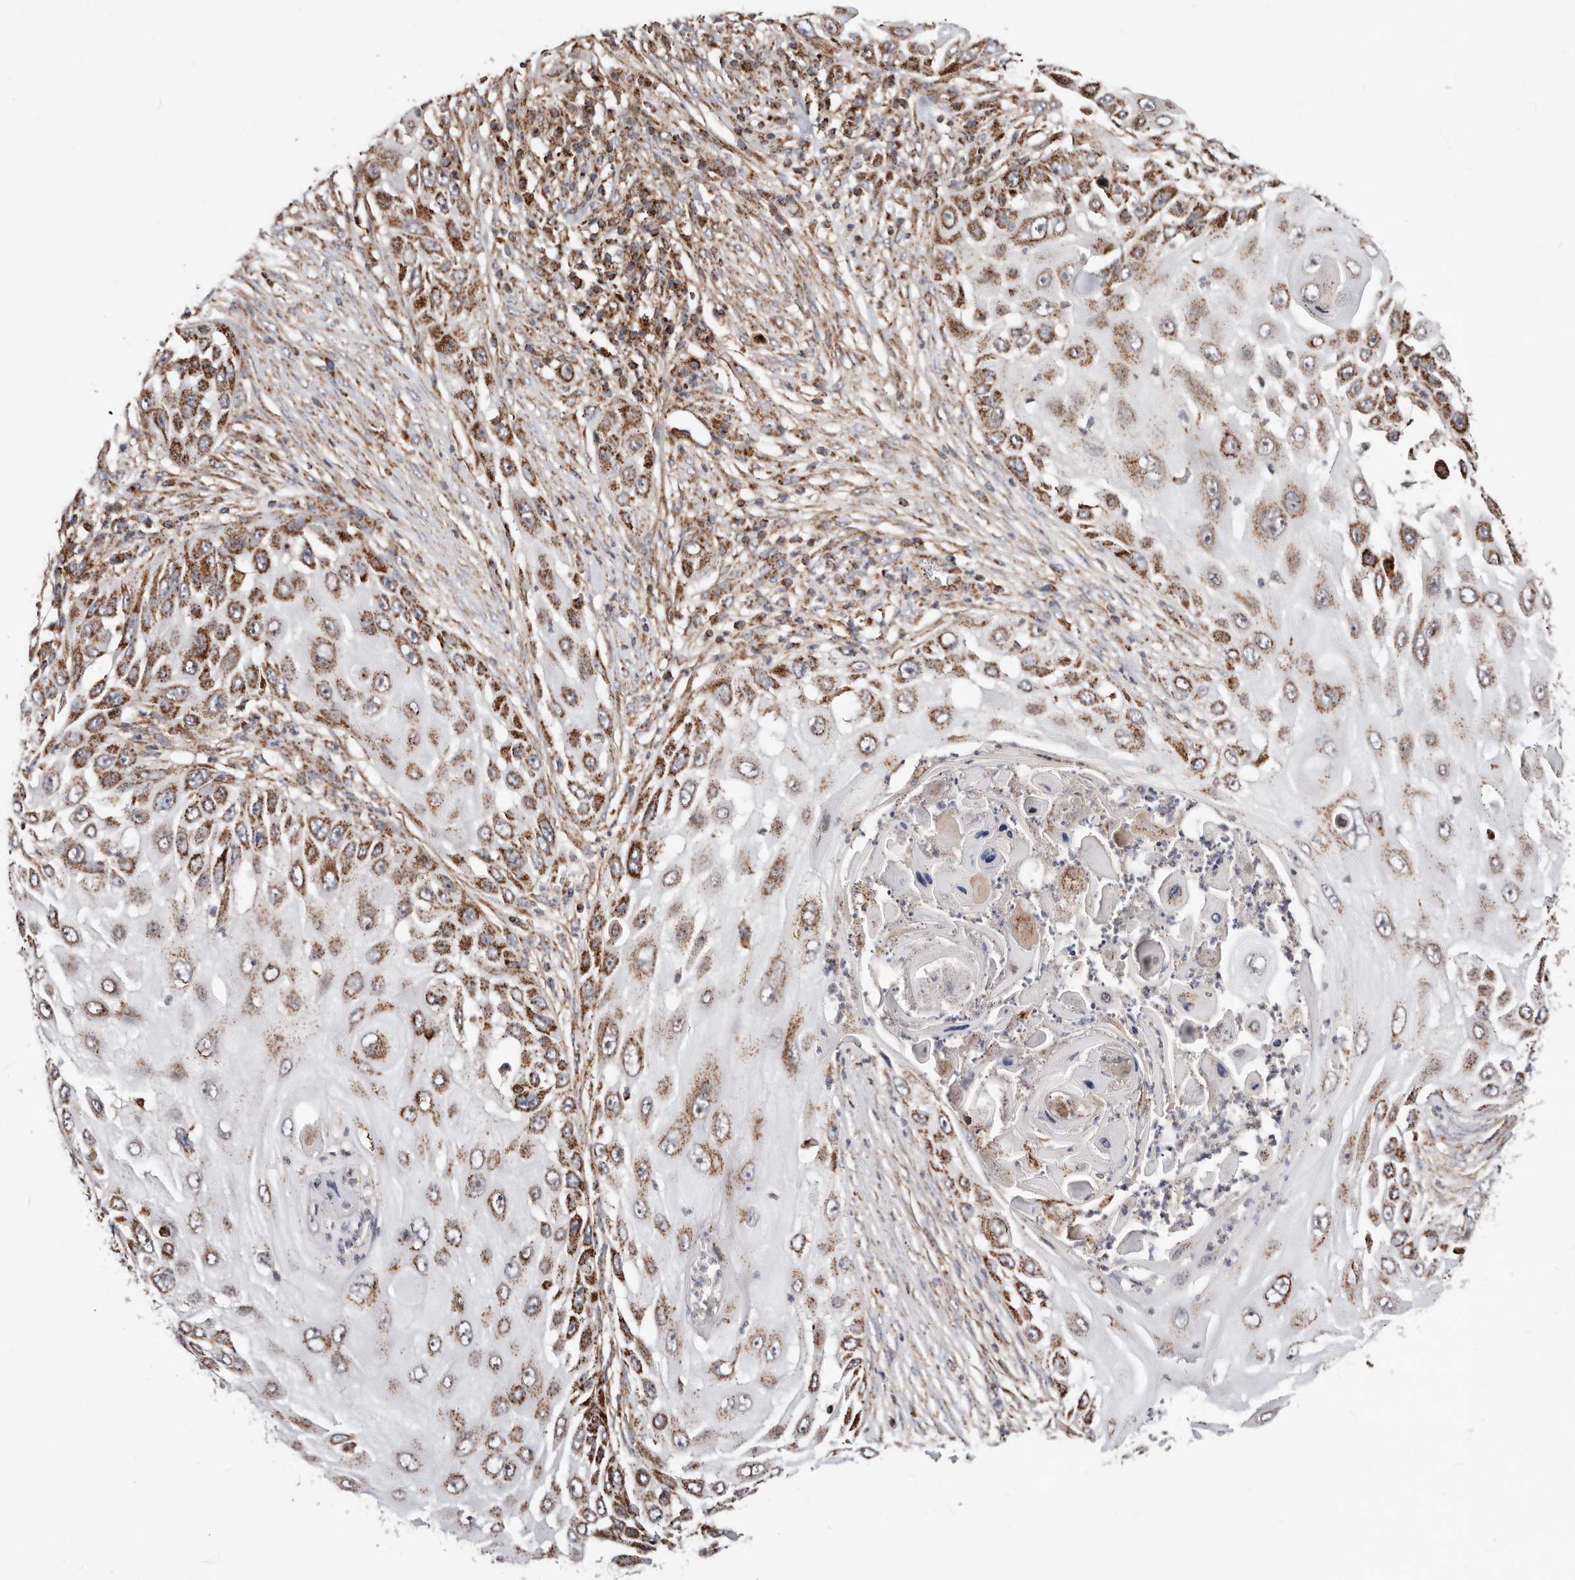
{"staining": {"intensity": "strong", "quantity": ">75%", "location": "cytoplasmic/membranous"}, "tissue": "skin cancer", "cell_type": "Tumor cells", "image_type": "cancer", "snomed": [{"axis": "morphology", "description": "Squamous cell carcinoma, NOS"}, {"axis": "topography", "description": "Skin"}], "caption": "This image exhibits squamous cell carcinoma (skin) stained with immunohistochemistry to label a protein in brown. The cytoplasmic/membranous of tumor cells show strong positivity for the protein. Nuclei are counter-stained blue.", "gene": "PRKACB", "patient": {"sex": "female", "age": 44}}